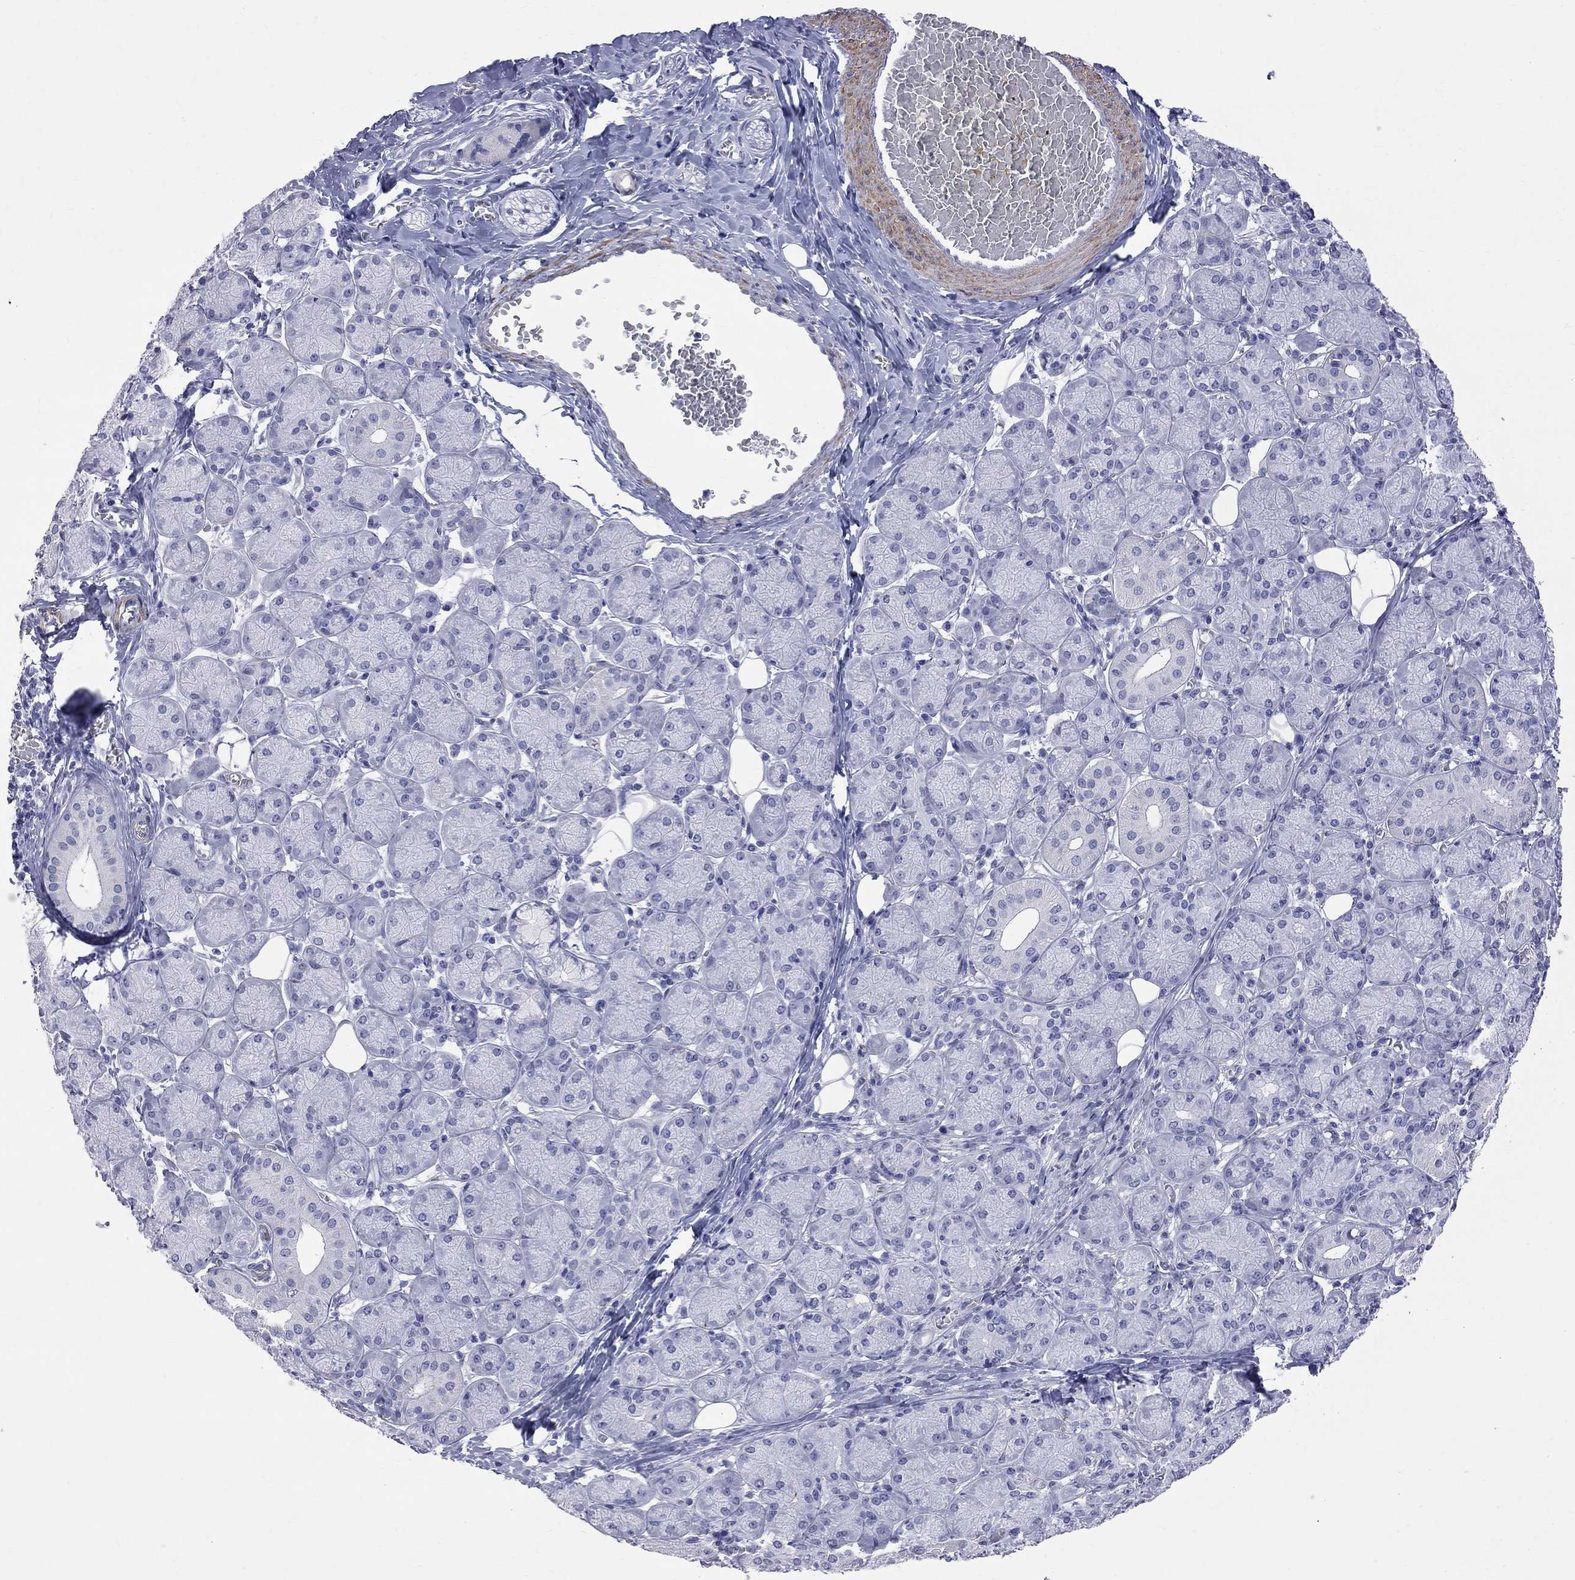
{"staining": {"intensity": "negative", "quantity": "none", "location": "none"}, "tissue": "salivary gland", "cell_type": "Glandular cells", "image_type": "normal", "snomed": [{"axis": "morphology", "description": "Normal tissue, NOS"}, {"axis": "topography", "description": "Salivary gland"}, {"axis": "topography", "description": "Peripheral nerve tissue"}], "caption": "DAB immunohistochemical staining of benign salivary gland reveals no significant expression in glandular cells.", "gene": "BPIFB1", "patient": {"sex": "female", "age": 24}}